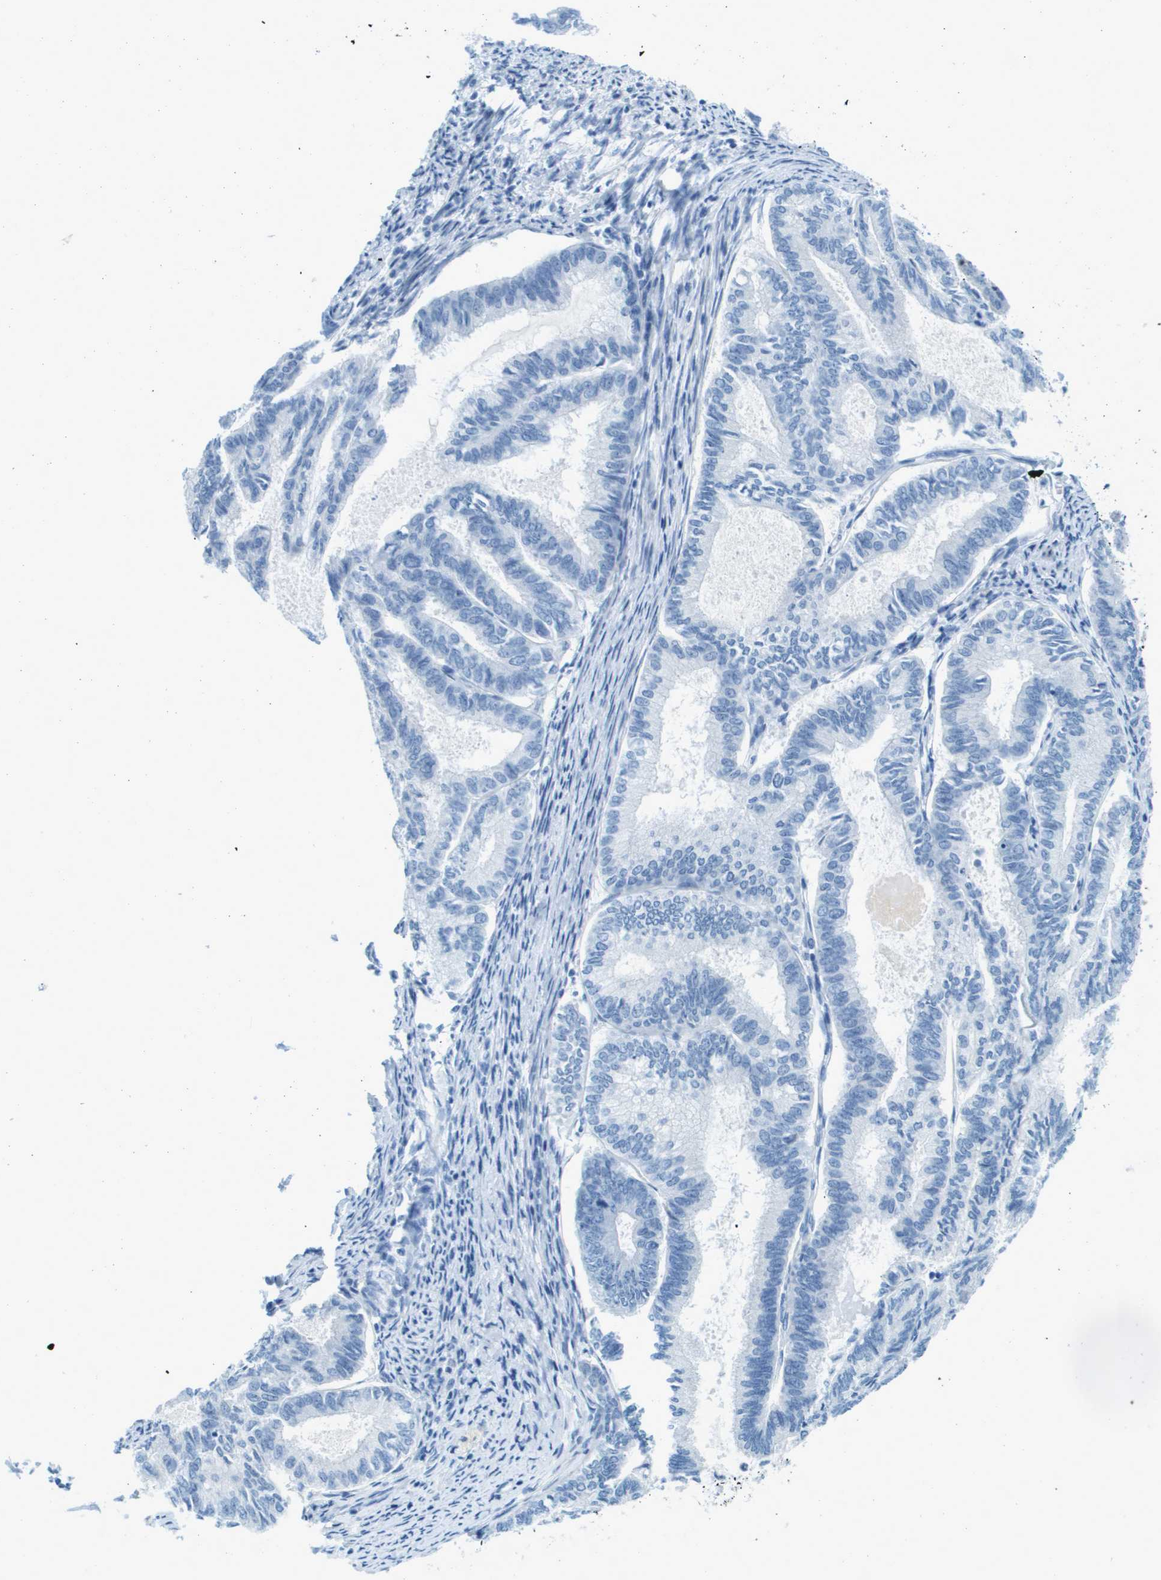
{"staining": {"intensity": "negative", "quantity": "none", "location": "none"}, "tissue": "endometrial cancer", "cell_type": "Tumor cells", "image_type": "cancer", "snomed": [{"axis": "morphology", "description": "Adenocarcinoma, NOS"}, {"axis": "topography", "description": "Endometrium"}], "caption": "Endometrial cancer (adenocarcinoma) stained for a protein using immunohistochemistry (IHC) displays no positivity tumor cells.", "gene": "CDHR2", "patient": {"sex": "female", "age": 86}}